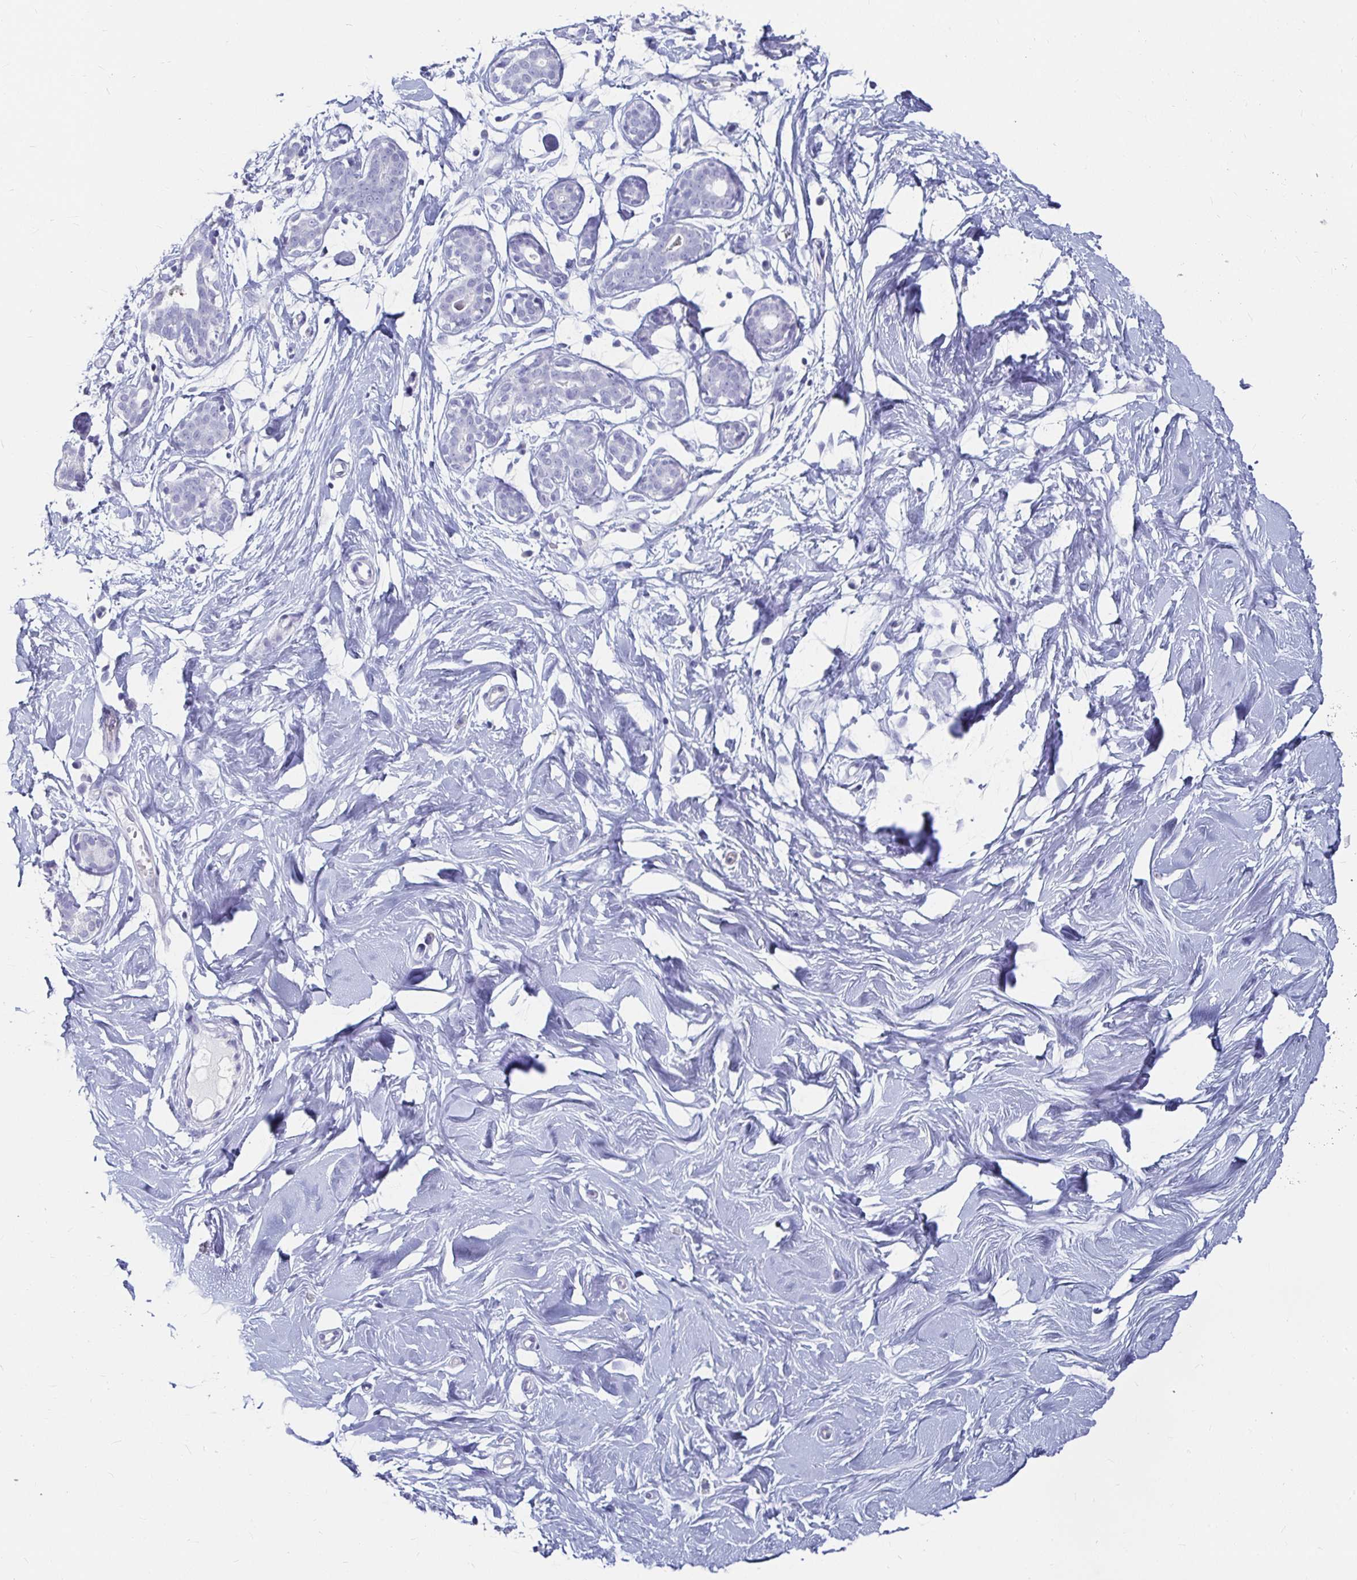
{"staining": {"intensity": "negative", "quantity": "none", "location": "none"}, "tissue": "breast", "cell_type": "Adipocytes", "image_type": "normal", "snomed": [{"axis": "morphology", "description": "Normal tissue, NOS"}, {"axis": "topography", "description": "Breast"}], "caption": "Adipocytes are negative for brown protein staining in unremarkable breast.", "gene": "CA9", "patient": {"sex": "female", "age": 27}}